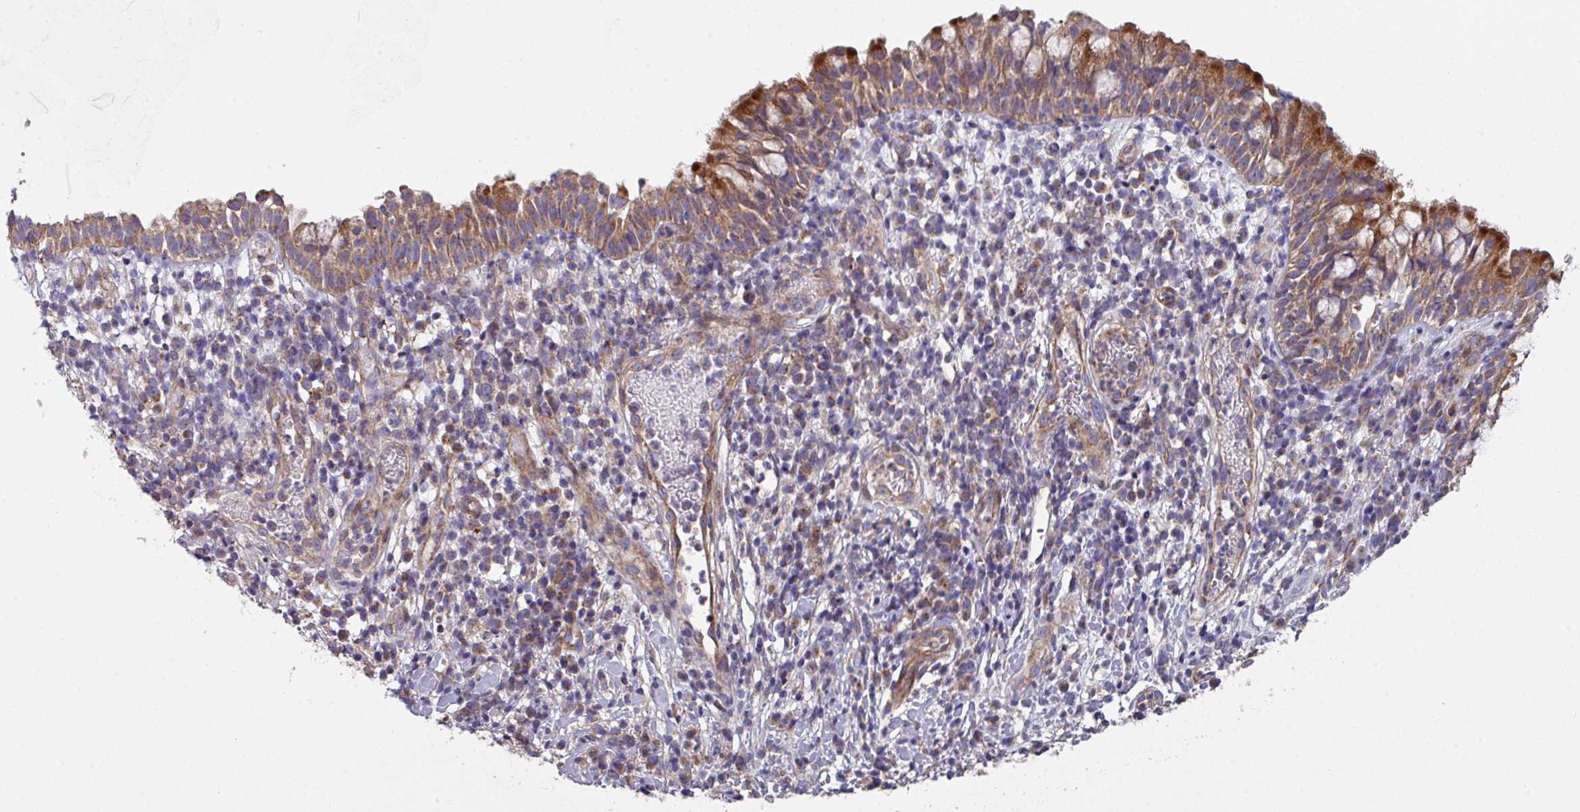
{"staining": {"intensity": "moderate", "quantity": ">75%", "location": "cytoplasmic/membranous"}, "tissue": "nasopharynx", "cell_type": "Respiratory epithelial cells", "image_type": "normal", "snomed": [{"axis": "morphology", "description": "Normal tissue, NOS"}, {"axis": "topography", "description": "Nasopharynx"}], "caption": "IHC micrograph of benign nasopharynx stained for a protein (brown), which shows medium levels of moderate cytoplasmic/membranous expression in about >75% of respiratory epithelial cells.", "gene": "DCAF12L1", "patient": {"sex": "male", "age": 65}}